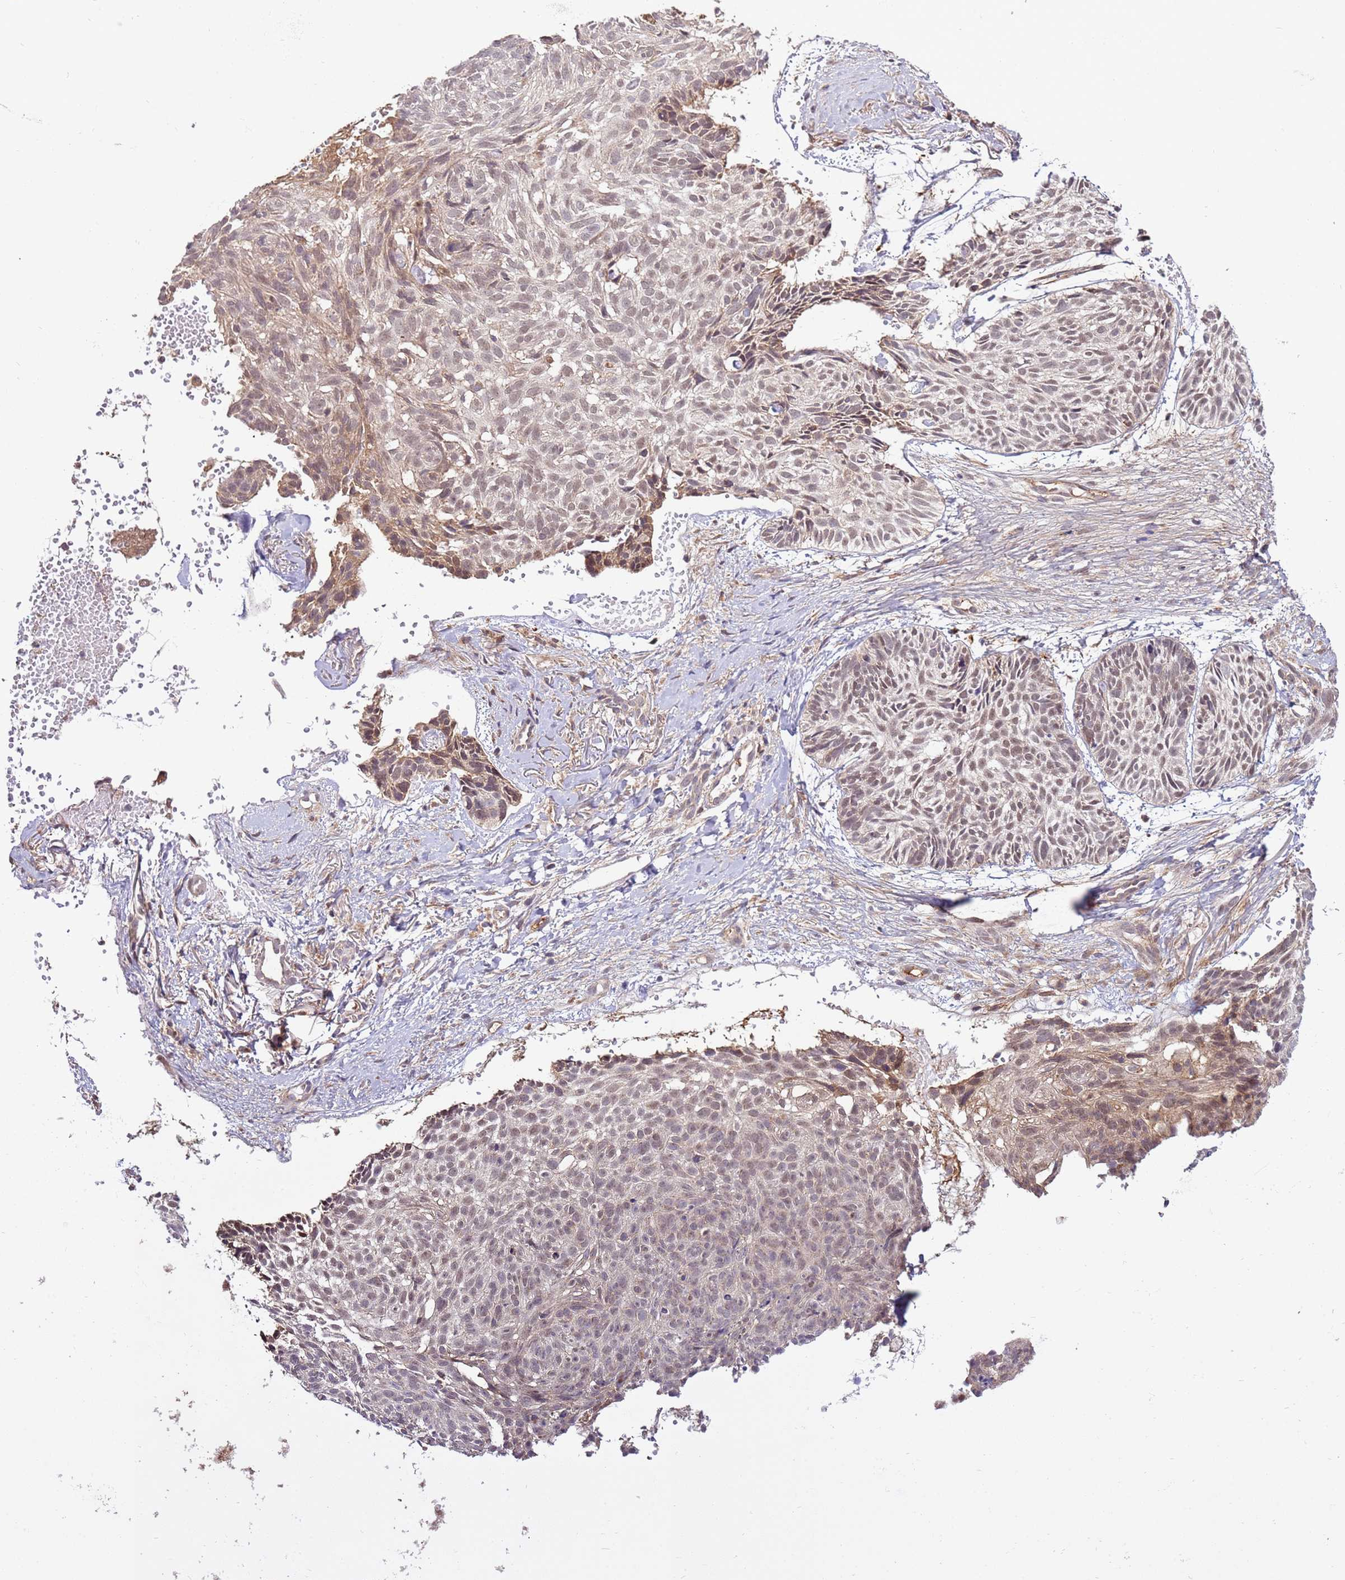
{"staining": {"intensity": "weak", "quantity": "25%-75%", "location": "nuclear"}, "tissue": "skin cancer", "cell_type": "Tumor cells", "image_type": "cancer", "snomed": [{"axis": "morphology", "description": "Normal tissue, NOS"}, {"axis": "morphology", "description": "Basal cell carcinoma"}, {"axis": "topography", "description": "Skin"}], "caption": "Basal cell carcinoma (skin) stained with DAB (3,3'-diaminobenzidine) immunohistochemistry (IHC) shows low levels of weak nuclear positivity in about 25%-75% of tumor cells.", "gene": "ZNF624", "patient": {"sex": "male", "age": 66}}